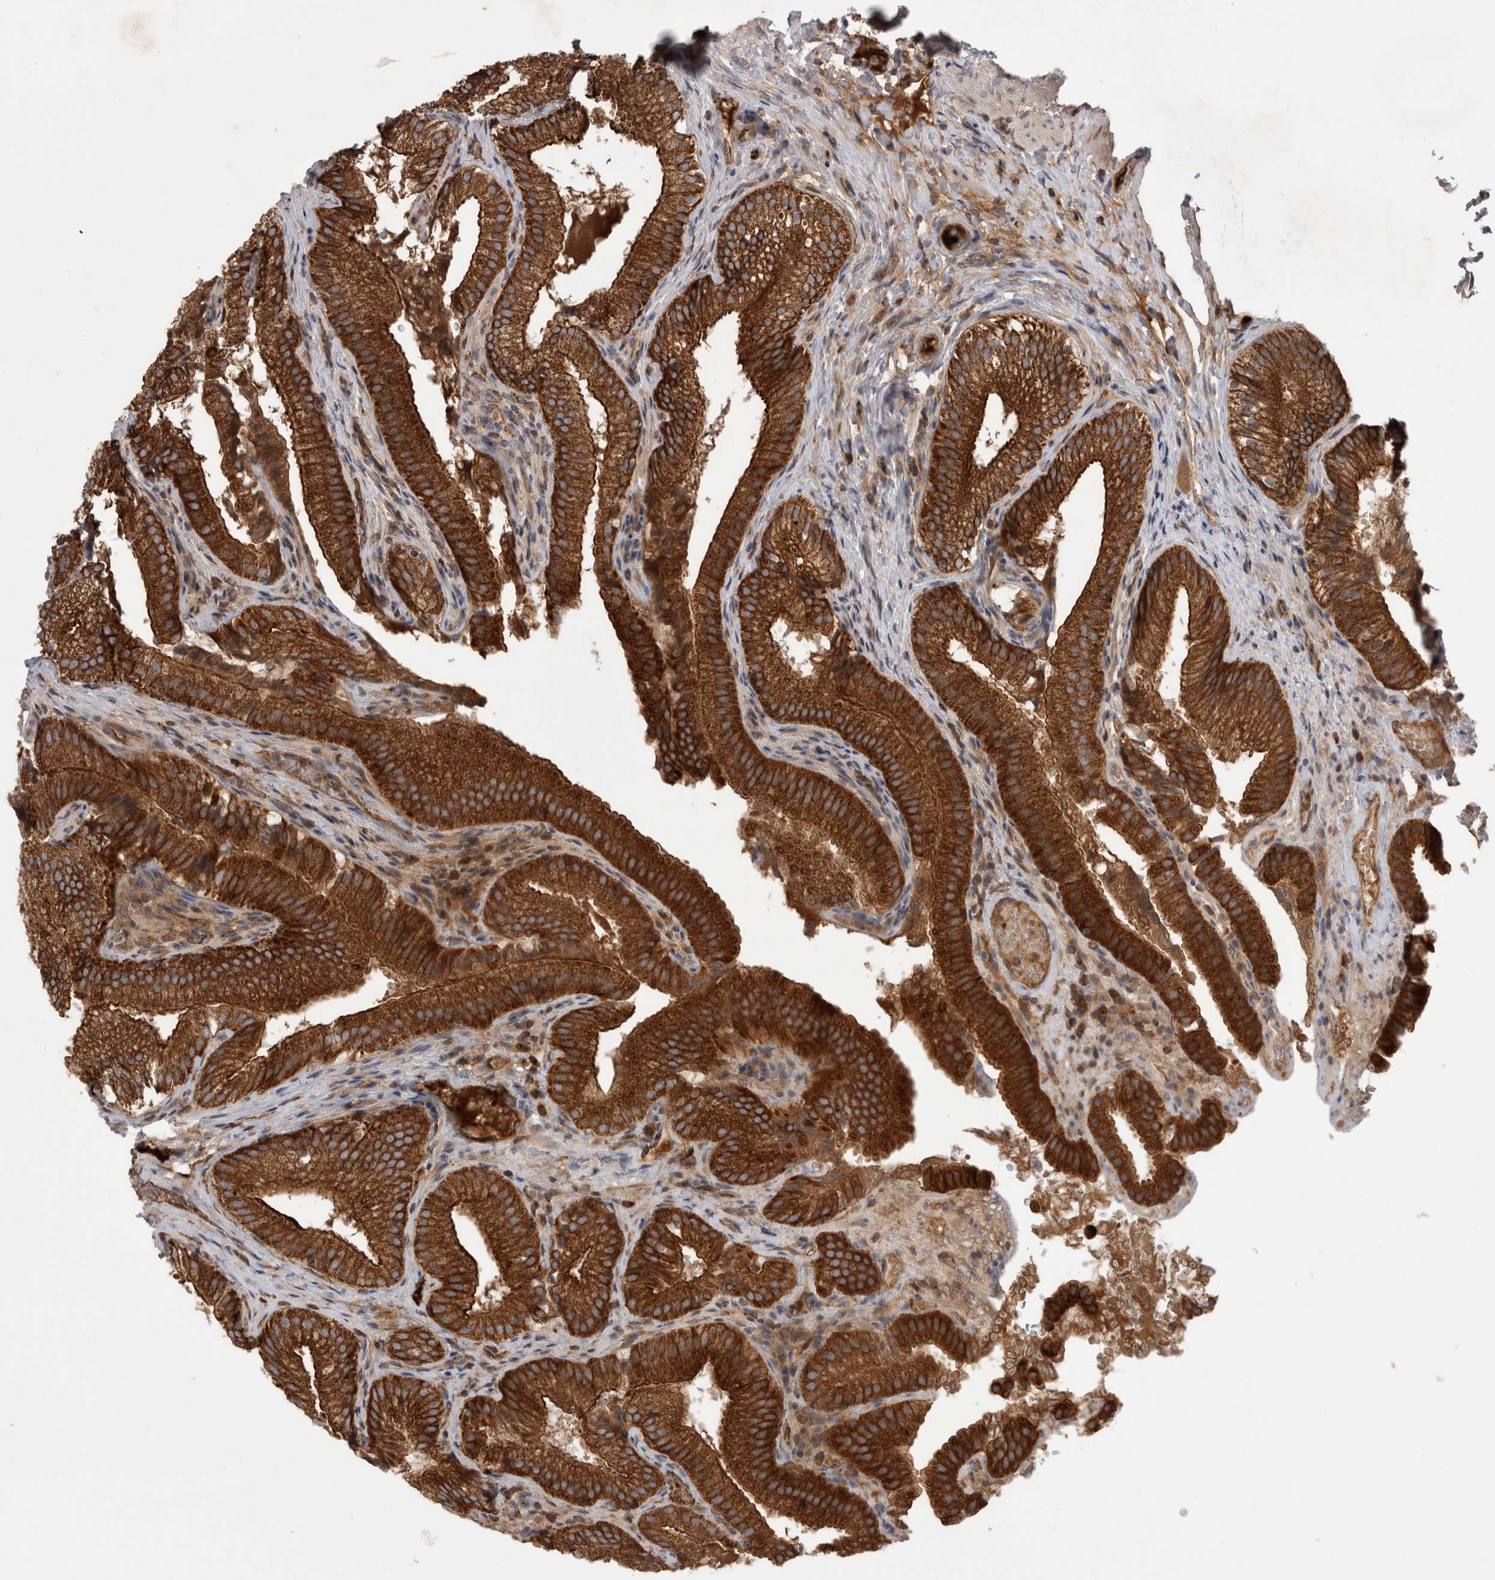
{"staining": {"intensity": "strong", "quantity": ">75%", "location": "cytoplasmic/membranous"}, "tissue": "gallbladder", "cell_type": "Glandular cells", "image_type": "normal", "snomed": [{"axis": "morphology", "description": "Normal tissue, NOS"}, {"axis": "topography", "description": "Gallbladder"}], "caption": "Gallbladder stained with DAB (3,3'-diaminobenzidine) immunohistochemistry demonstrates high levels of strong cytoplasmic/membranous staining in about >75% of glandular cells.", "gene": "DARS2", "patient": {"sex": "female", "age": 30}}